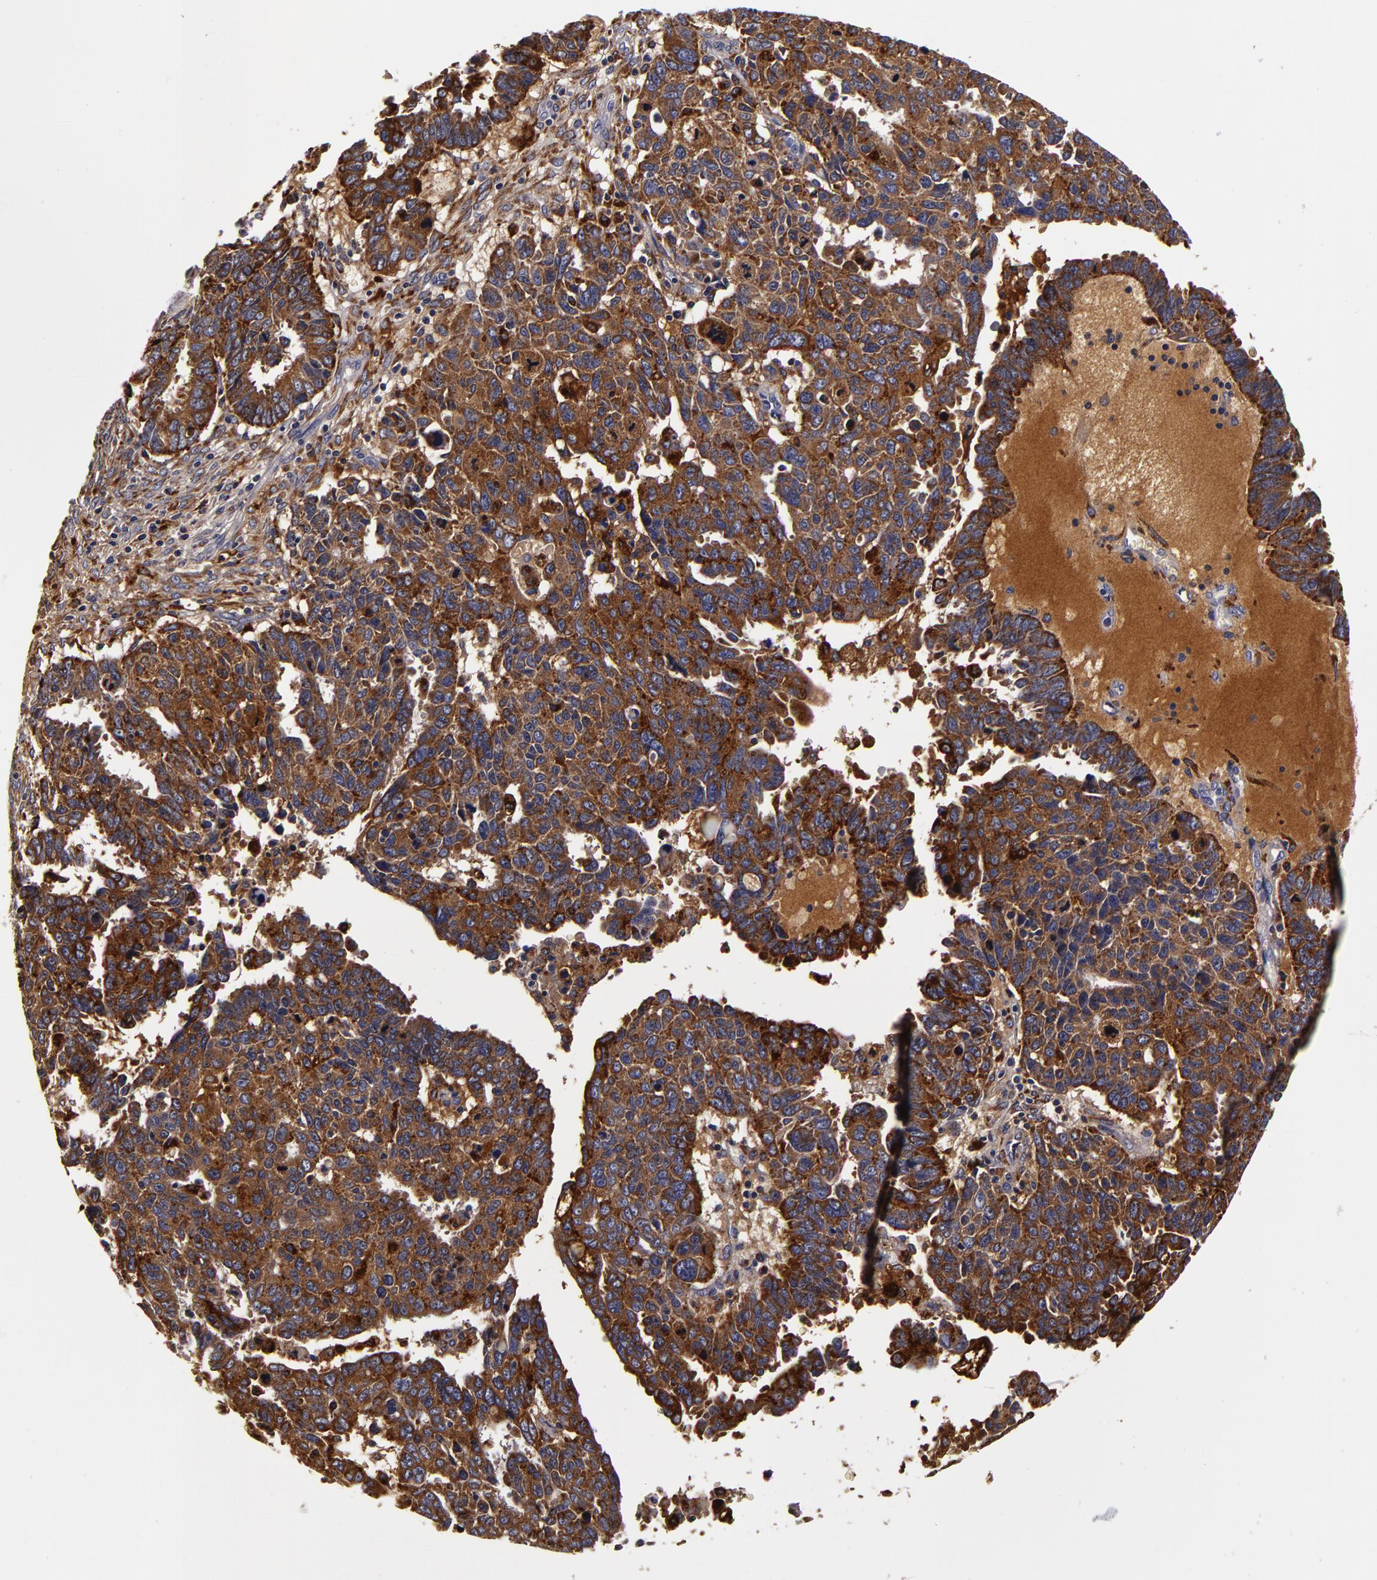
{"staining": {"intensity": "moderate", "quantity": ">75%", "location": "cytoplasmic/membranous"}, "tissue": "ovarian cancer", "cell_type": "Tumor cells", "image_type": "cancer", "snomed": [{"axis": "morphology", "description": "Carcinoma, endometroid"}, {"axis": "morphology", "description": "Cystadenocarcinoma, serous, NOS"}, {"axis": "topography", "description": "Ovary"}], "caption": "There is medium levels of moderate cytoplasmic/membranous expression in tumor cells of endometroid carcinoma (ovarian), as demonstrated by immunohistochemical staining (brown color).", "gene": "LGALS3BP", "patient": {"sex": "female", "age": 45}}